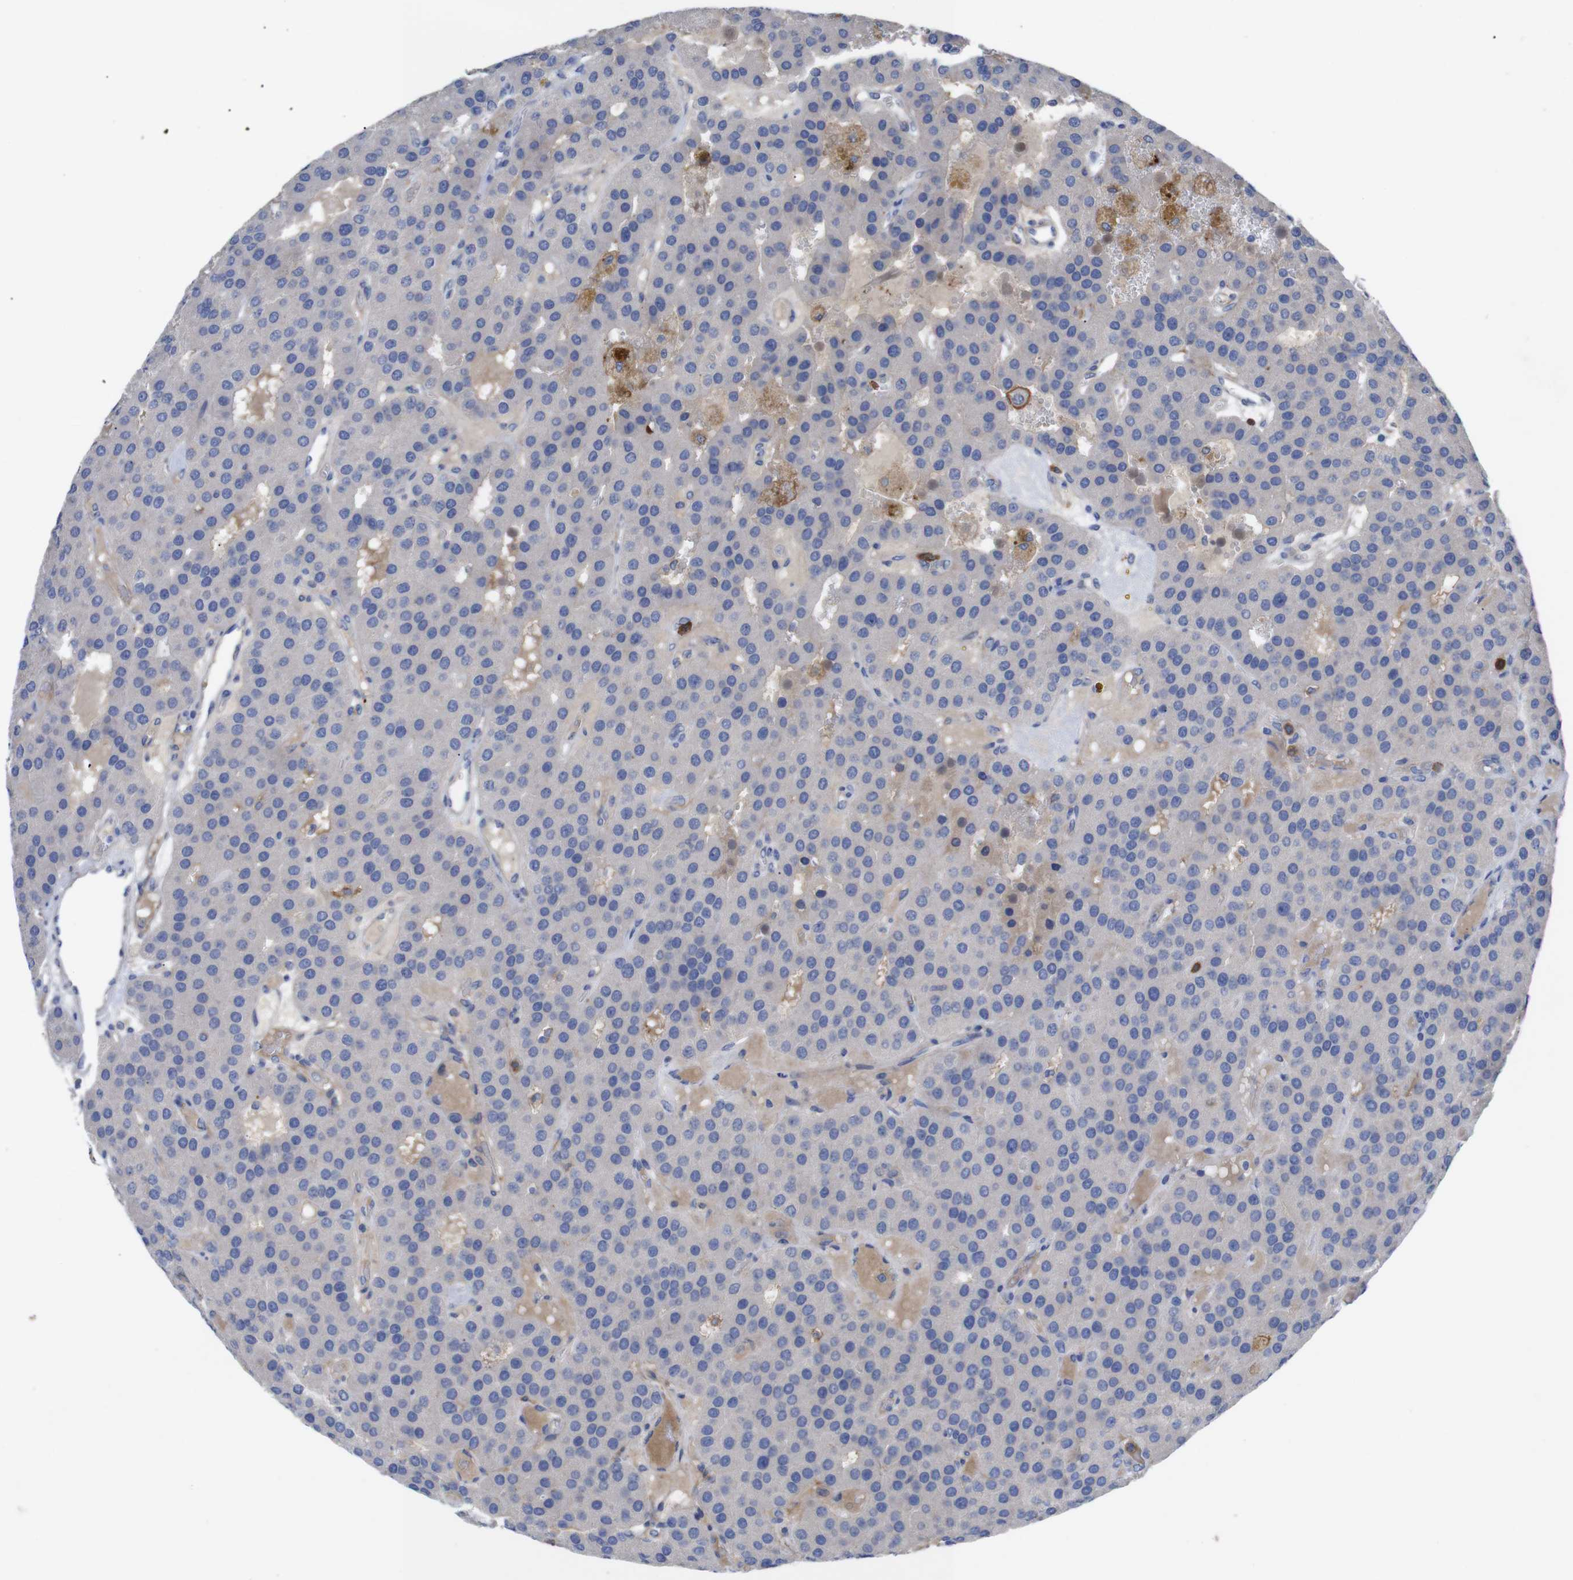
{"staining": {"intensity": "weak", "quantity": "<25%", "location": "cytoplasmic/membranous"}, "tissue": "parathyroid gland", "cell_type": "Glandular cells", "image_type": "normal", "snomed": [{"axis": "morphology", "description": "Normal tissue, NOS"}, {"axis": "morphology", "description": "Adenoma, NOS"}, {"axis": "topography", "description": "Parathyroid gland"}], "caption": "Protein analysis of unremarkable parathyroid gland shows no significant expression in glandular cells. (Stains: DAB IHC with hematoxylin counter stain, Microscopy: brightfield microscopy at high magnification).", "gene": "C5AR1", "patient": {"sex": "female", "age": 86}}